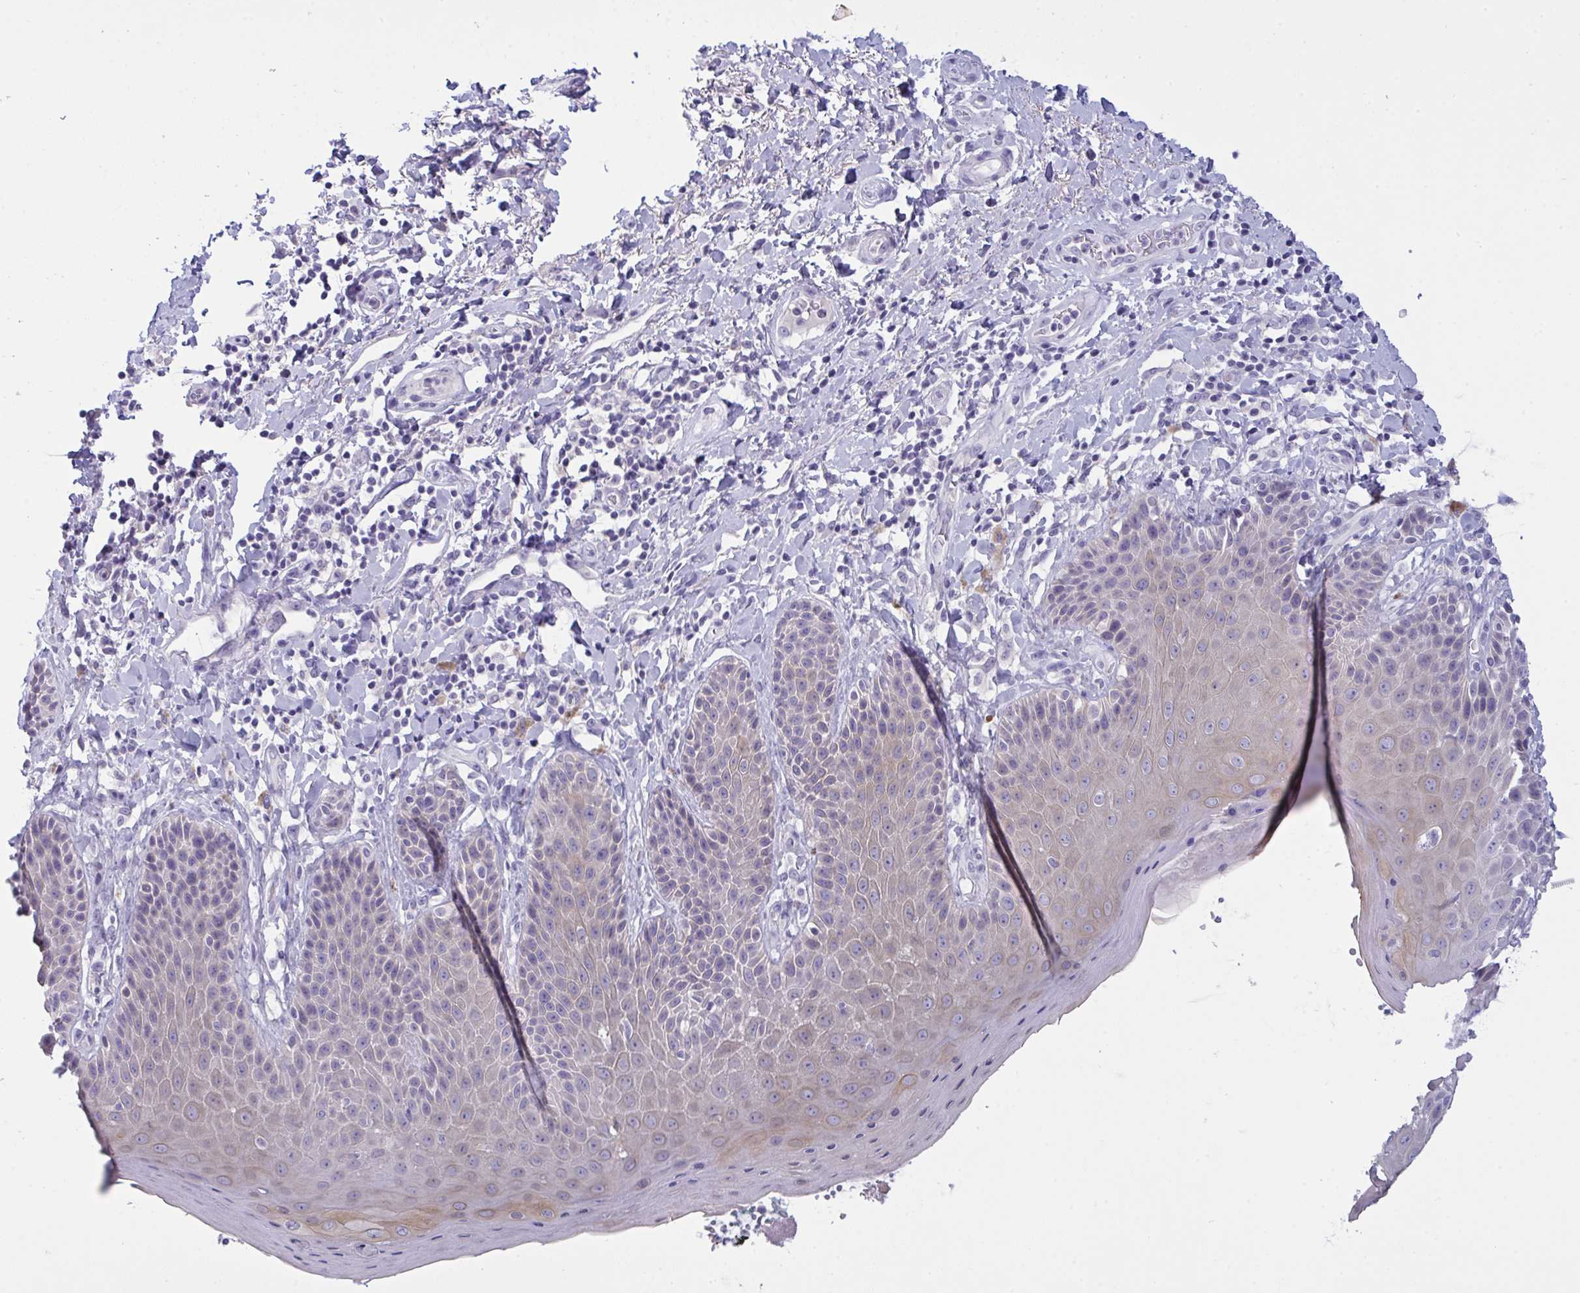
{"staining": {"intensity": "weak", "quantity": "<25%", "location": "cytoplasmic/membranous"}, "tissue": "skin", "cell_type": "Epidermal cells", "image_type": "normal", "snomed": [{"axis": "morphology", "description": "Normal tissue, NOS"}, {"axis": "topography", "description": "Anal"}, {"axis": "topography", "description": "Peripheral nerve tissue"}], "caption": "Immunohistochemistry photomicrograph of benign human skin stained for a protein (brown), which reveals no expression in epidermal cells.", "gene": "TENT5D", "patient": {"sex": "male", "age": 51}}